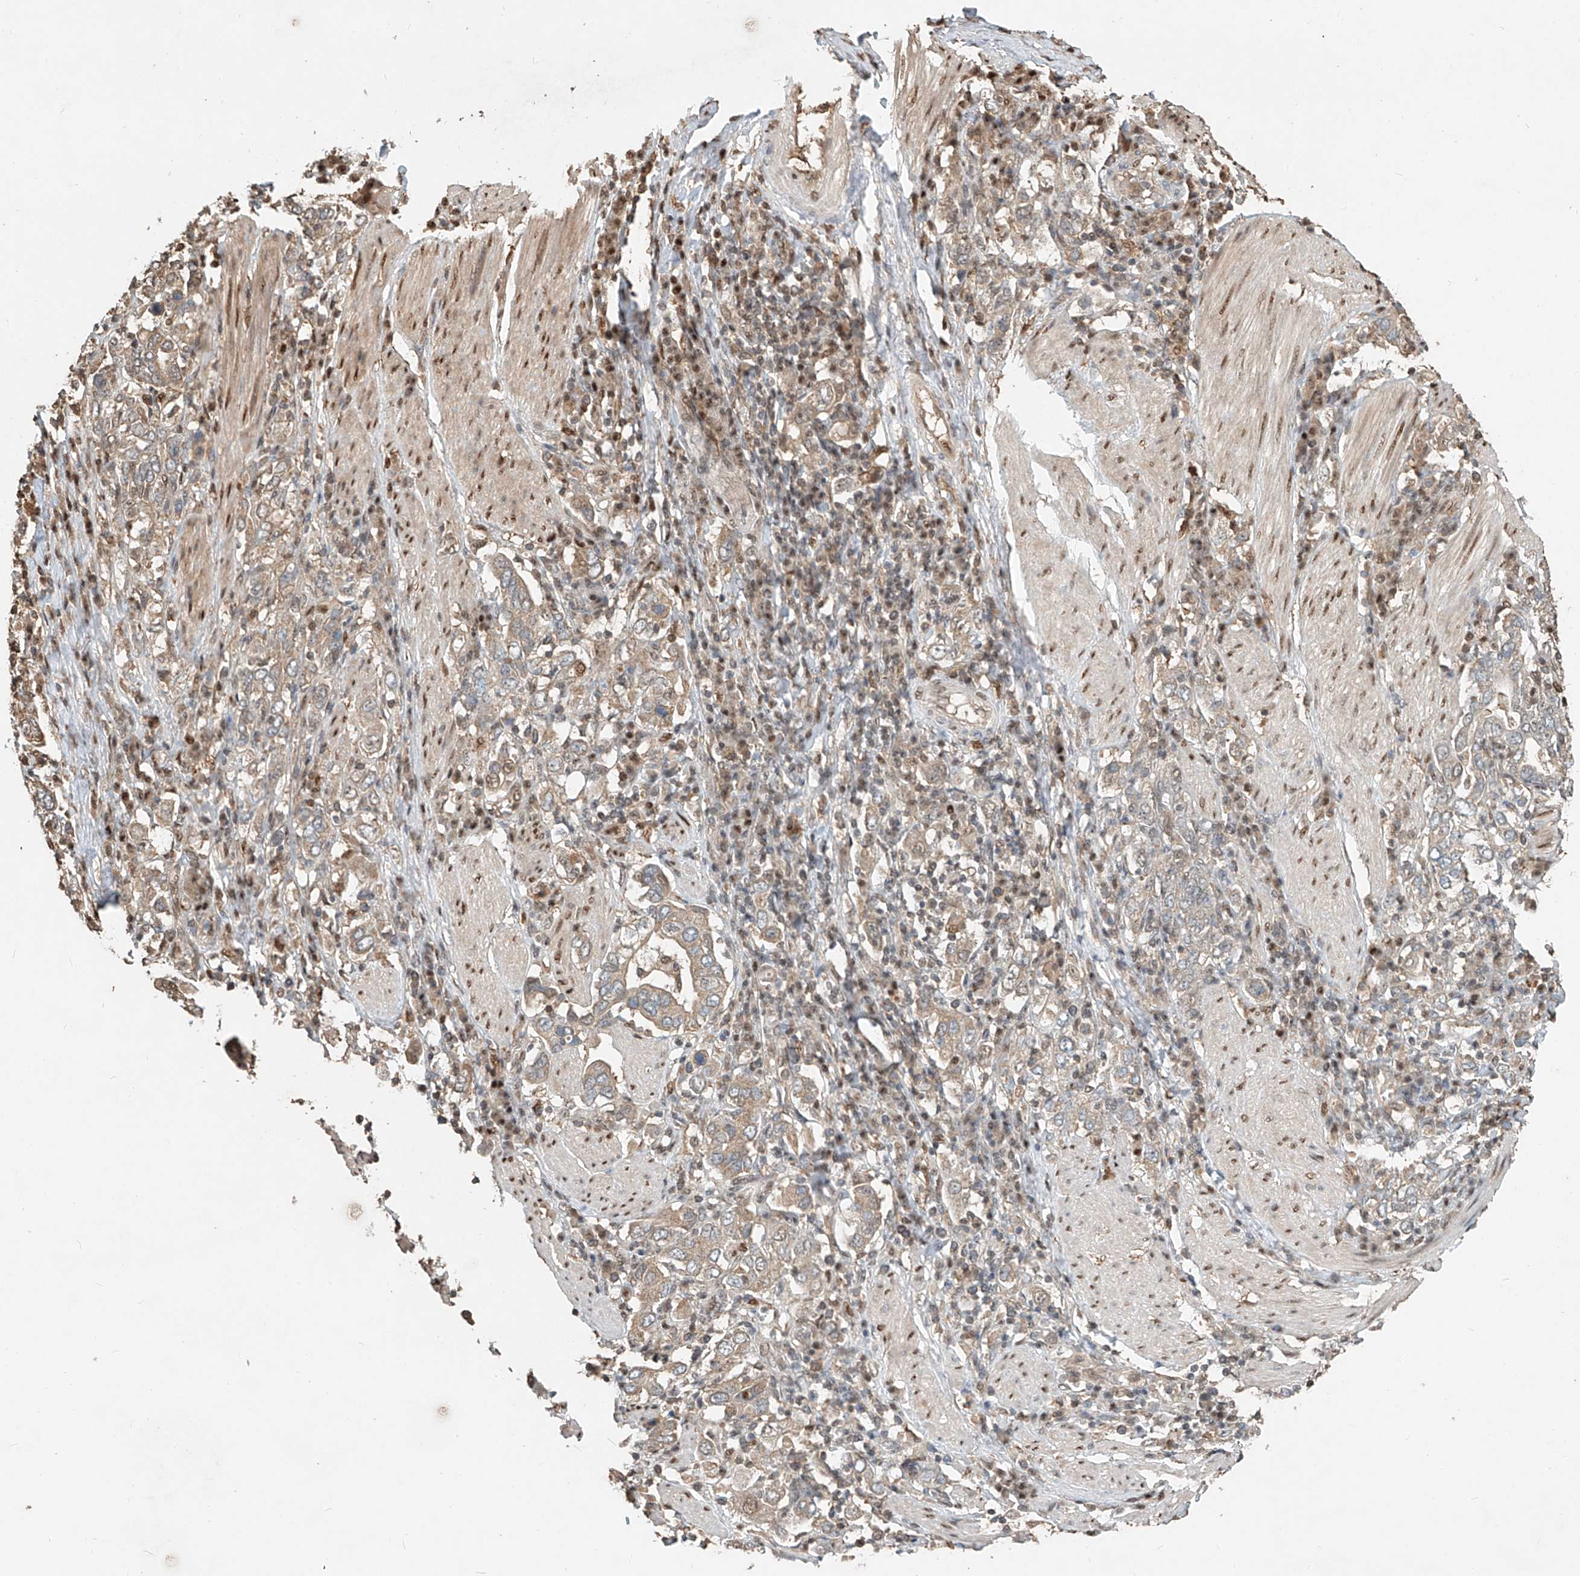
{"staining": {"intensity": "weak", "quantity": "<25%", "location": "cytoplasmic/membranous"}, "tissue": "stomach cancer", "cell_type": "Tumor cells", "image_type": "cancer", "snomed": [{"axis": "morphology", "description": "Adenocarcinoma, NOS"}, {"axis": "topography", "description": "Stomach, upper"}], "caption": "This is a histopathology image of IHC staining of stomach adenocarcinoma, which shows no expression in tumor cells.", "gene": "RMND1", "patient": {"sex": "male", "age": 62}}